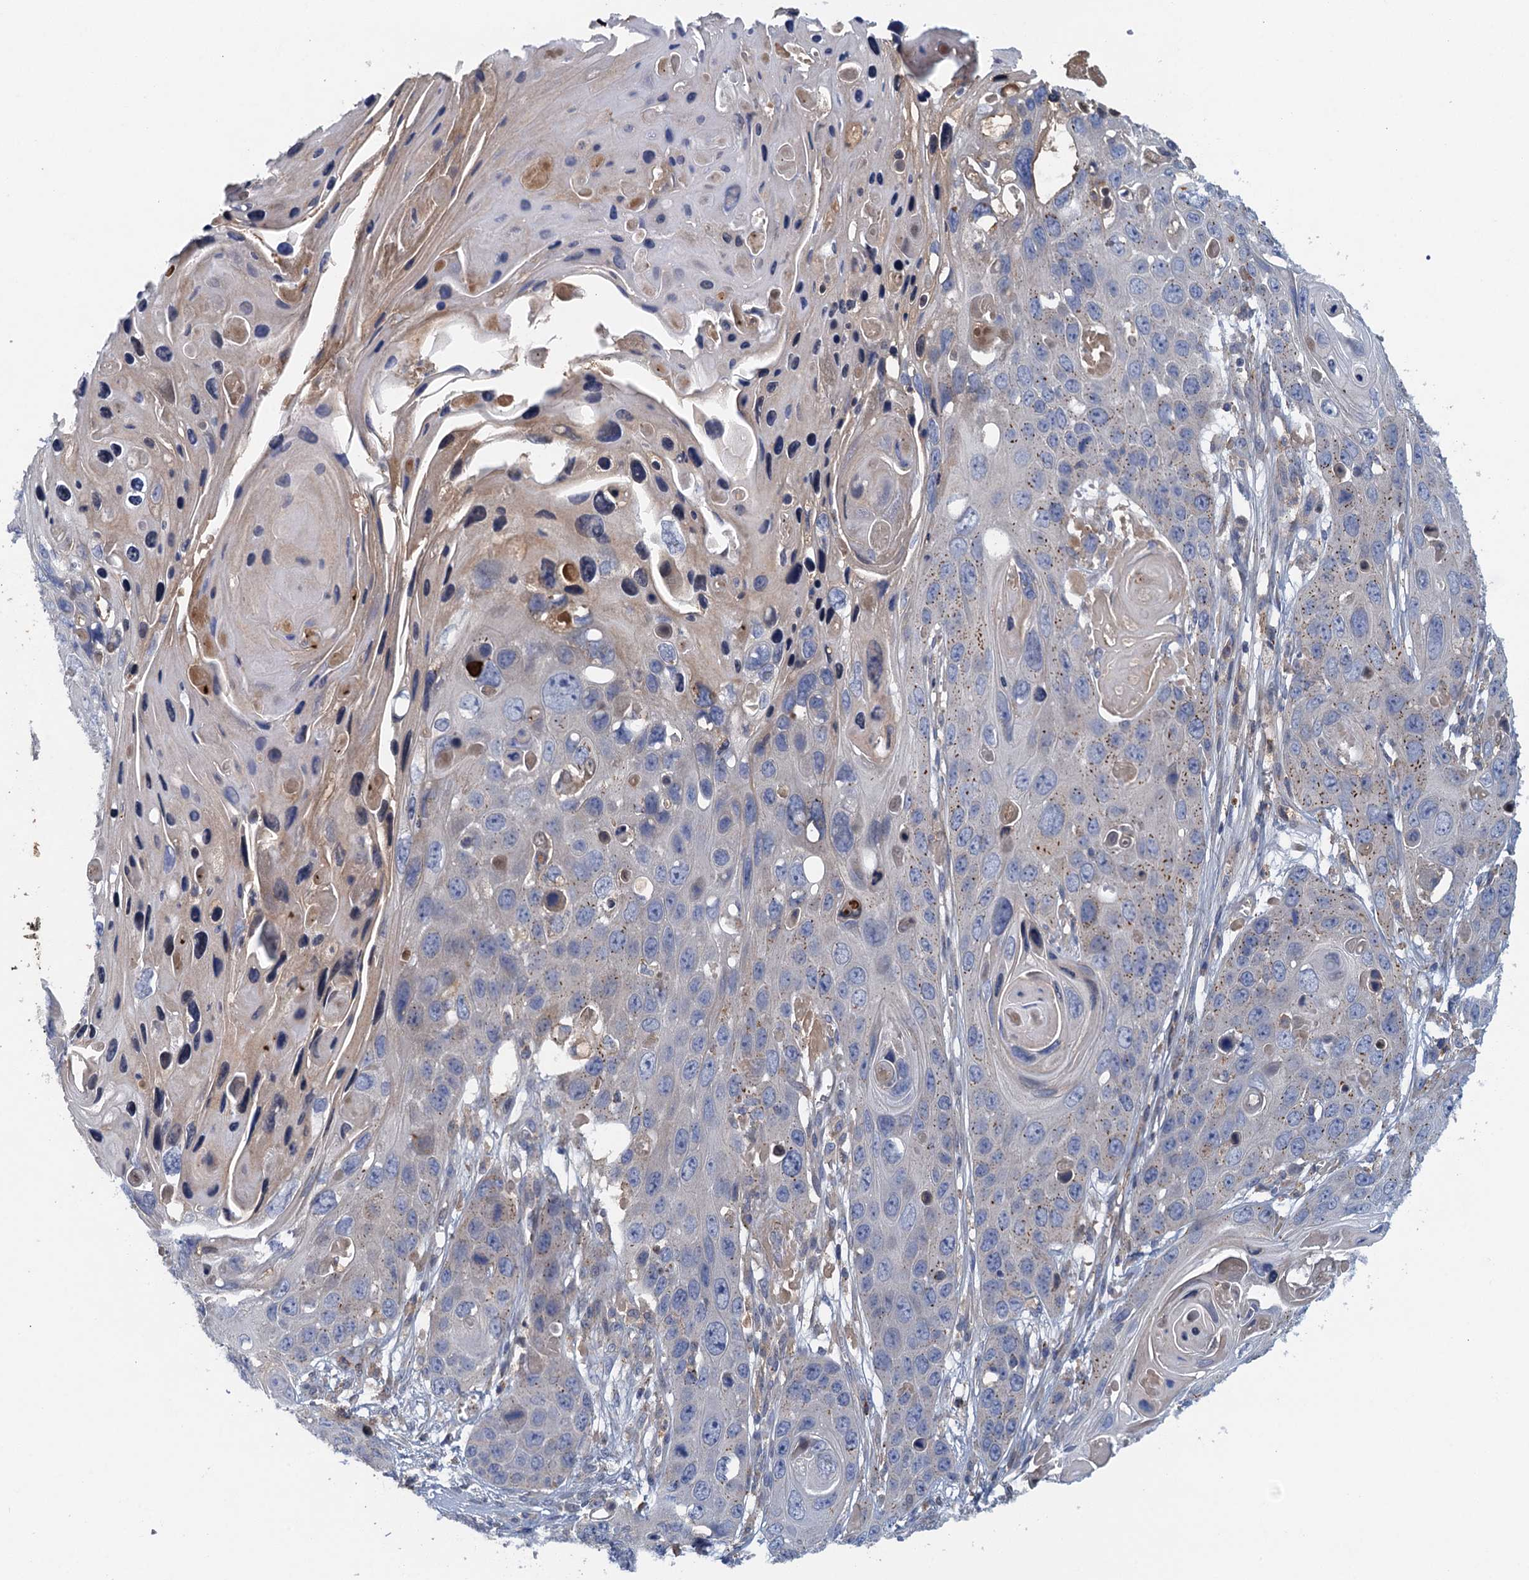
{"staining": {"intensity": "negative", "quantity": "none", "location": "none"}, "tissue": "skin cancer", "cell_type": "Tumor cells", "image_type": "cancer", "snomed": [{"axis": "morphology", "description": "Squamous cell carcinoma, NOS"}, {"axis": "topography", "description": "Skin"}], "caption": "High magnification brightfield microscopy of squamous cell carcinoma (skin) stained with DAB (3,3'-diaminobenzidine) (brown) and counterstained with hematoxylin (blue): tumor cells show no significant expression.", "gene": "TPCN1", "patient": {"sex": "male", "age": 55}}